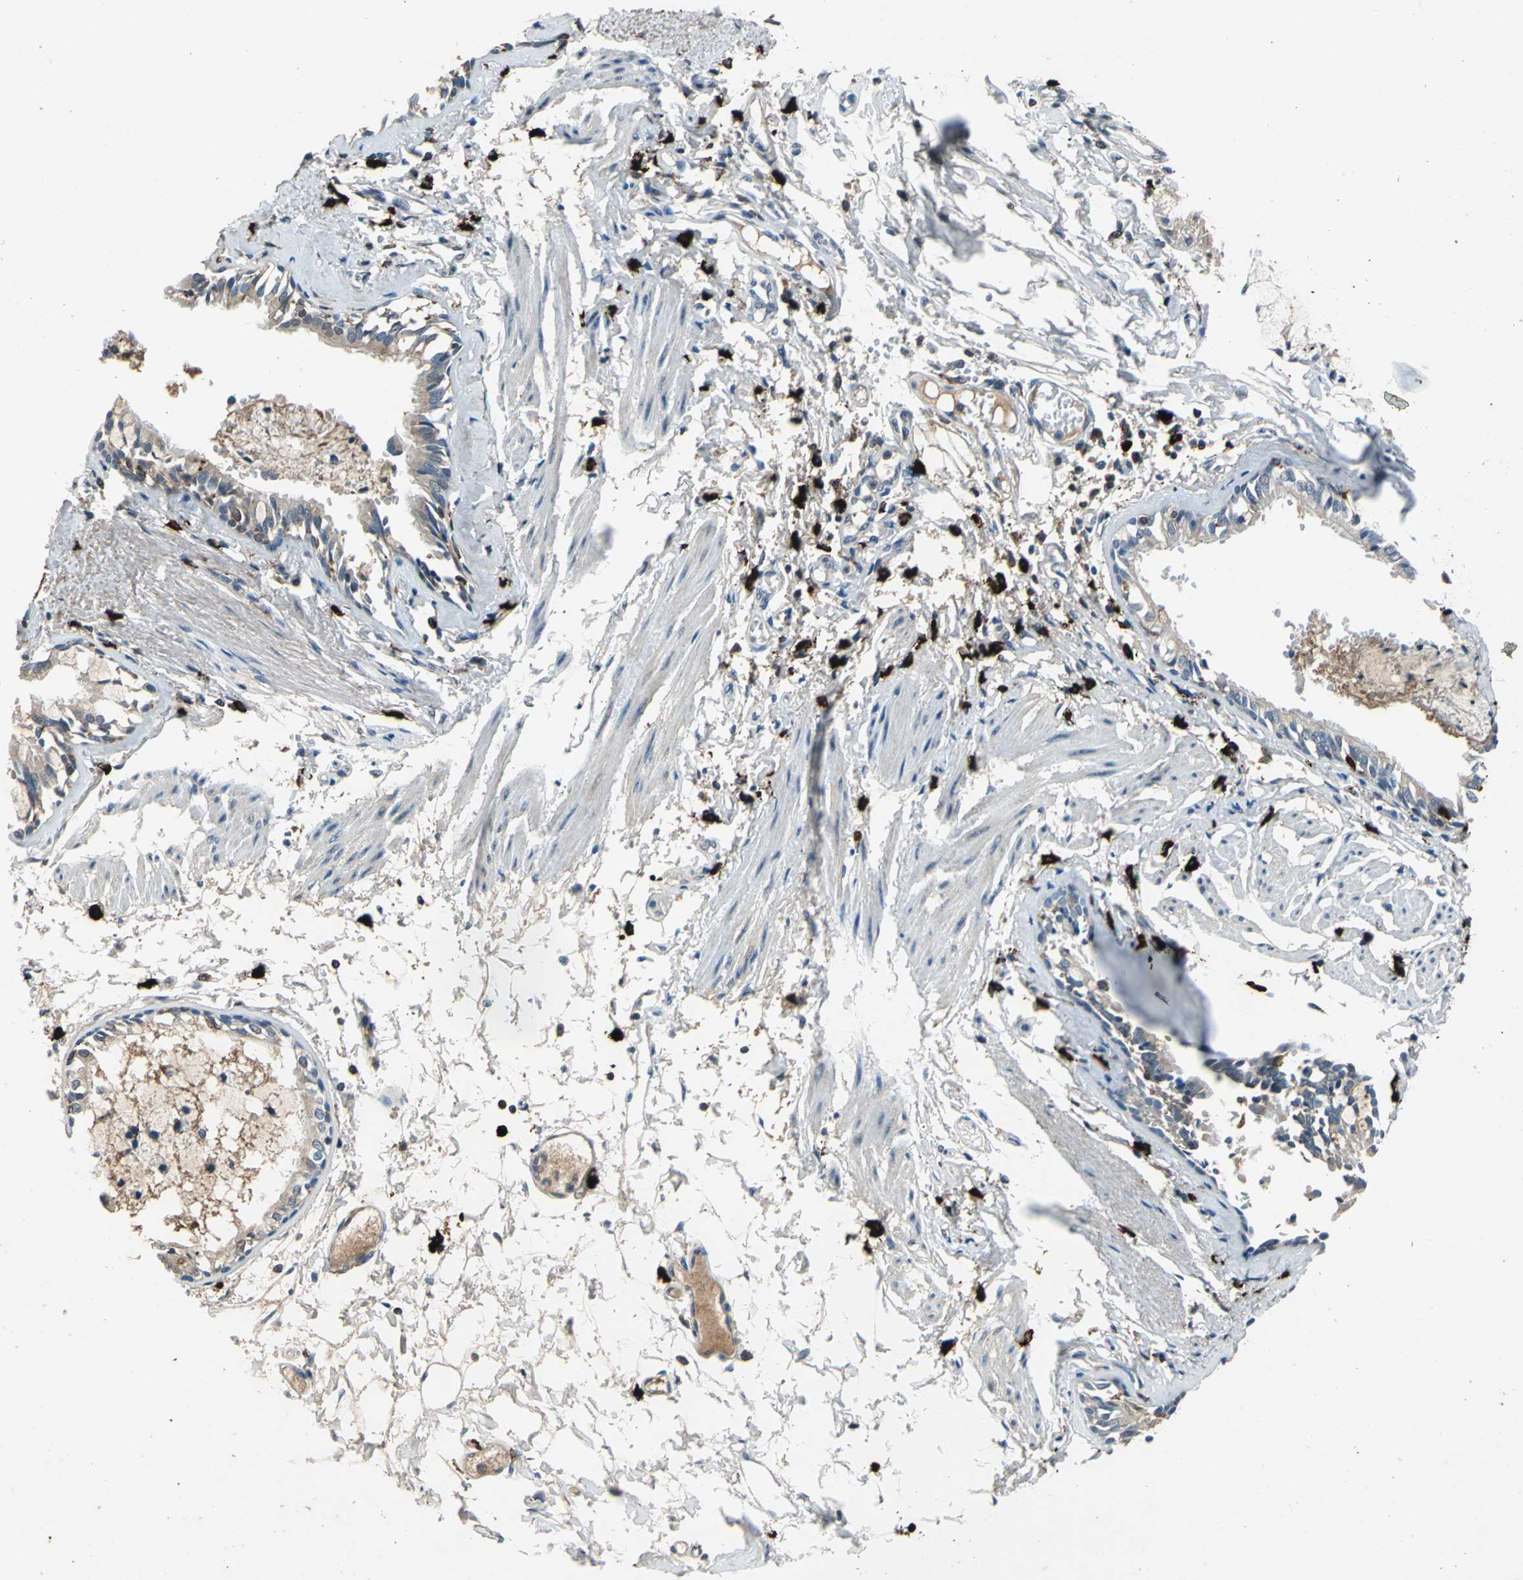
{"staining": {"intensity": "weak", "quantity": ">75%", "location": "cytoplasmic/membranous"}, "tissue": "bronchus", "cell_type": "Respiratory epithelial cells", "image_type": "normal", "snomed": [{"axis": "morphology", "description": "Normal tissue, NOS"}, {"axis": "topography", "description": "Bronchus"}, {"axis": "topography", "description": "Lung"}], "caption": "This photomicrograph shows immunohistochemistry staining of unremarkable human bronchus, with low weak cytoplasmic/membranous expression in approximately >75% of respiratory epithelial cells.", "gene": "SLC19A2", "patient": {"sex": "female", "age": 56}}